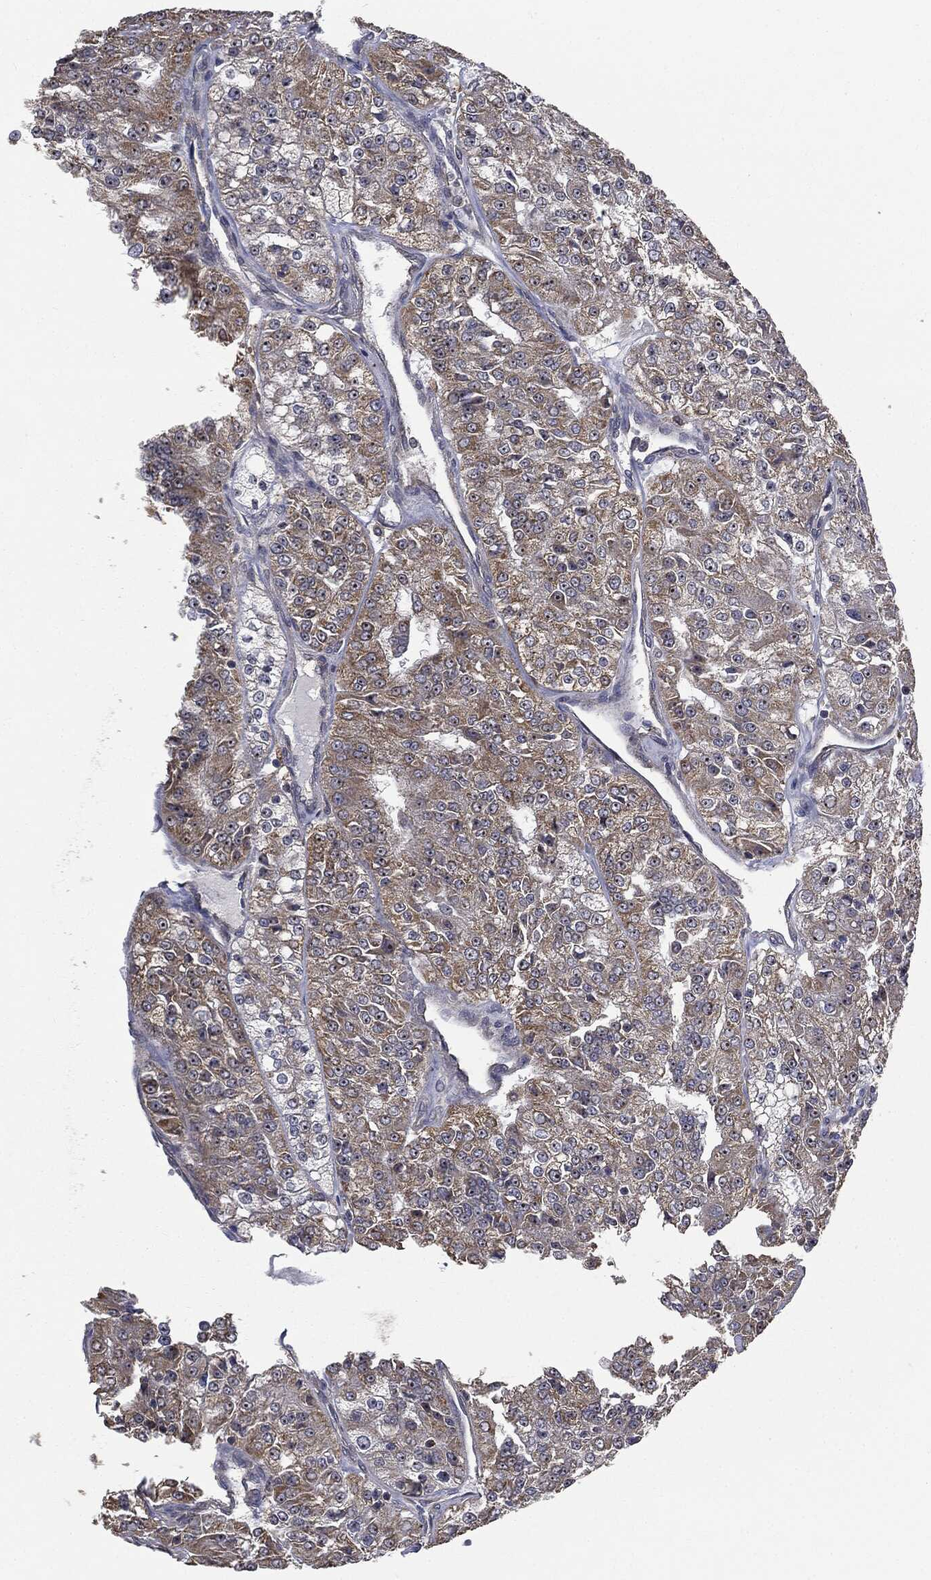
{"staining": {"intensity": "moderate", "quantity": "25%-75%", "location": "cytoplasmic/membranous,nuclear"}, "tissue": "renal cancer", "cell_type": "Tumor cells", "image_type": "cancer", "snomed": [{"axis": "morphology", "description": "Adenocarcinoma, NOS"}, {"axis": "topography", "description": "Kidney"}], "caption": "High-power microscopy captured an immunohistochemistry photomicrograph of renal cancer (adenocarcinoma), revealing moderate cytoplasmic/membranous and nuclear expression in about 25%-75% of tumor cells.", "gene": "TRMT1L", "patient": {"sex": "female", "age": 63}}